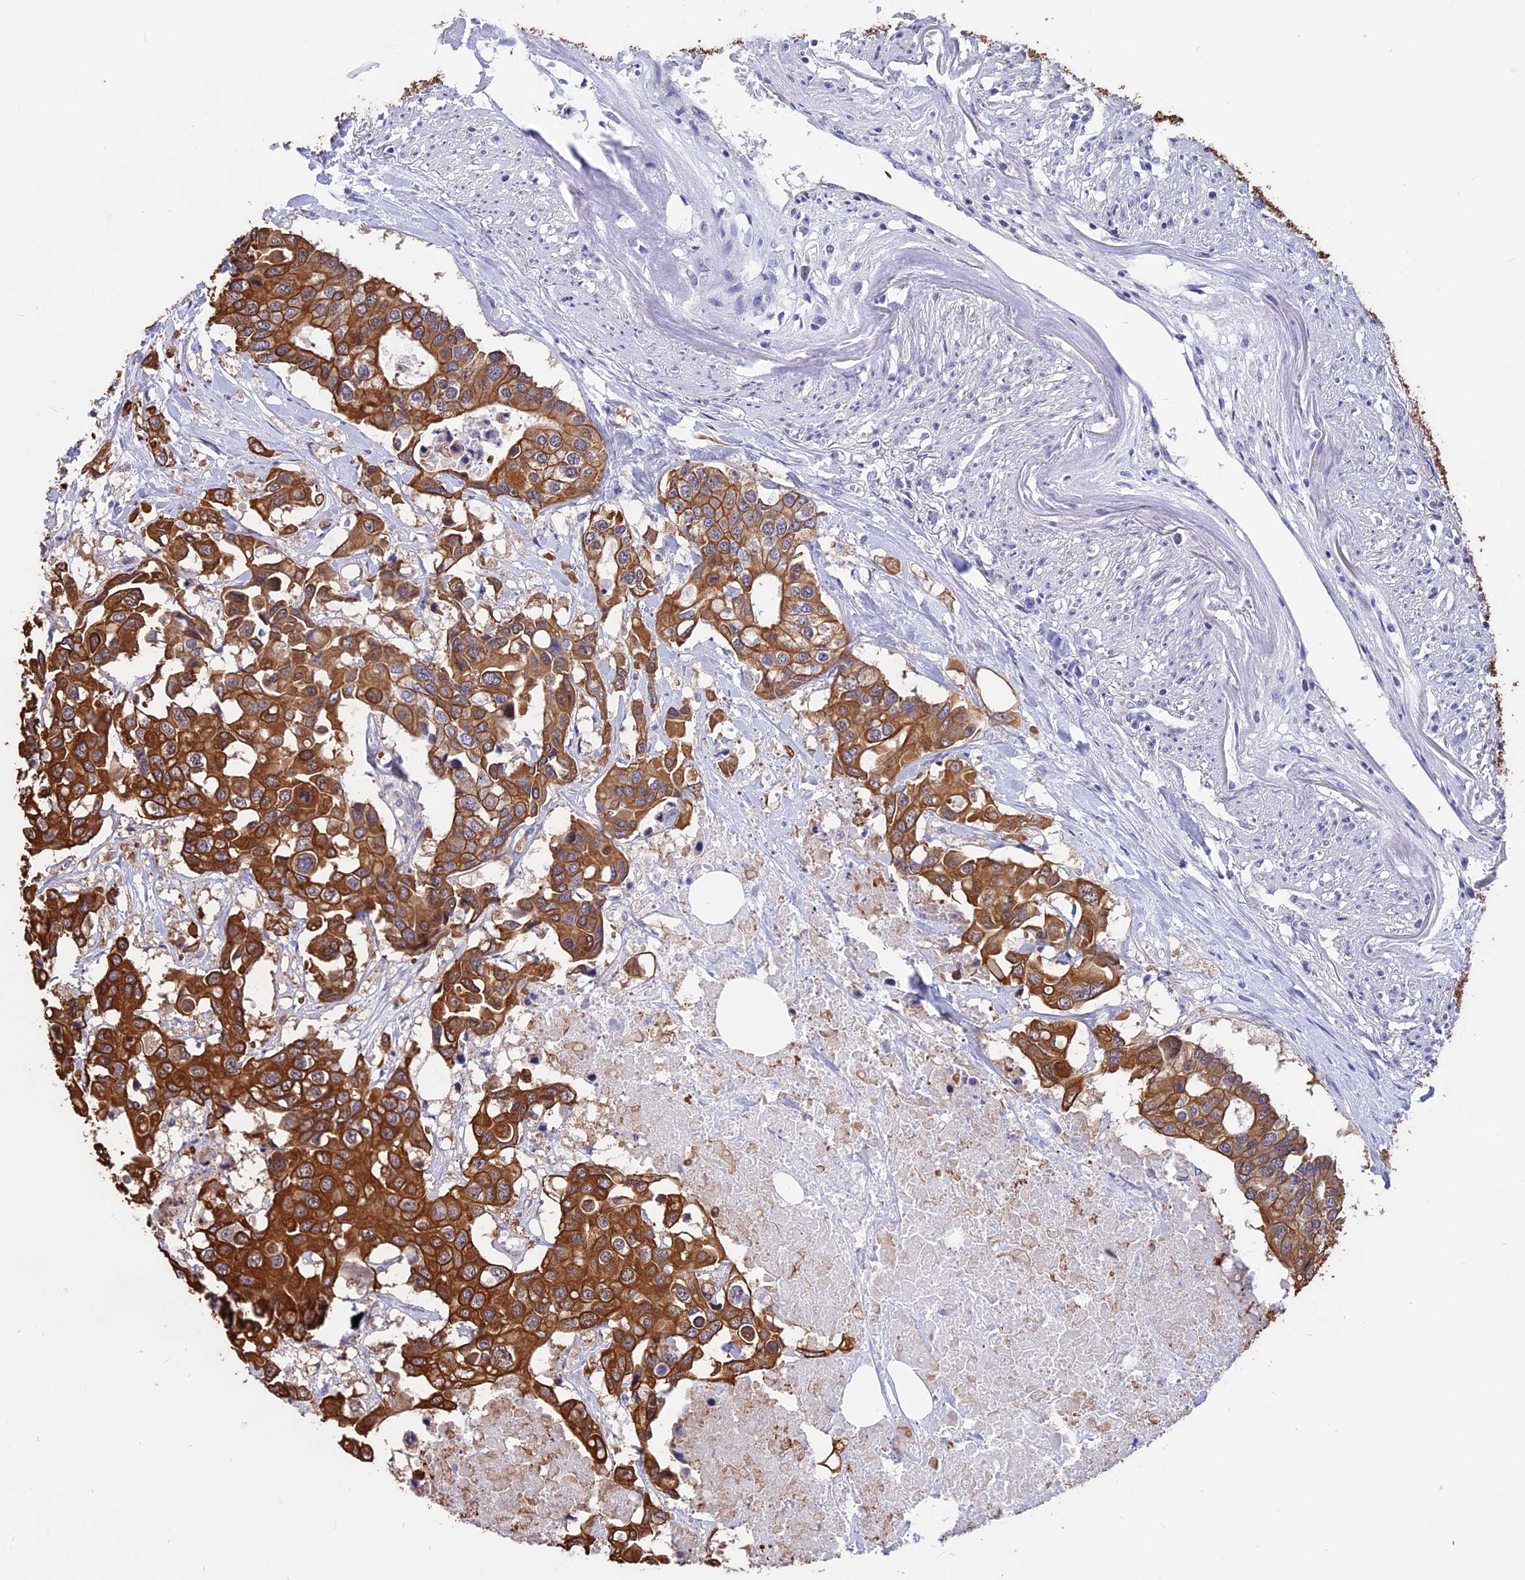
{"staining": {"intensity": "strong", "quantity": ">75%", "location": "cytoplasmic/membranous"}, "tissue": "colorectal cancer", "cell_type": "Tumor cells", "image_type": "cancer", "snomed": [{"axis": "morphology", "description": "Adenocarcinoma, NOS"}, {"axis": "topography", "description": "Colon"}], "caption": "Human adenocarcinoma (colorectal) stained with a protein marker reveals strong staining in tumor cells.", "gene": "STUB1", "patient": {"sex": "male", "age": 77}}